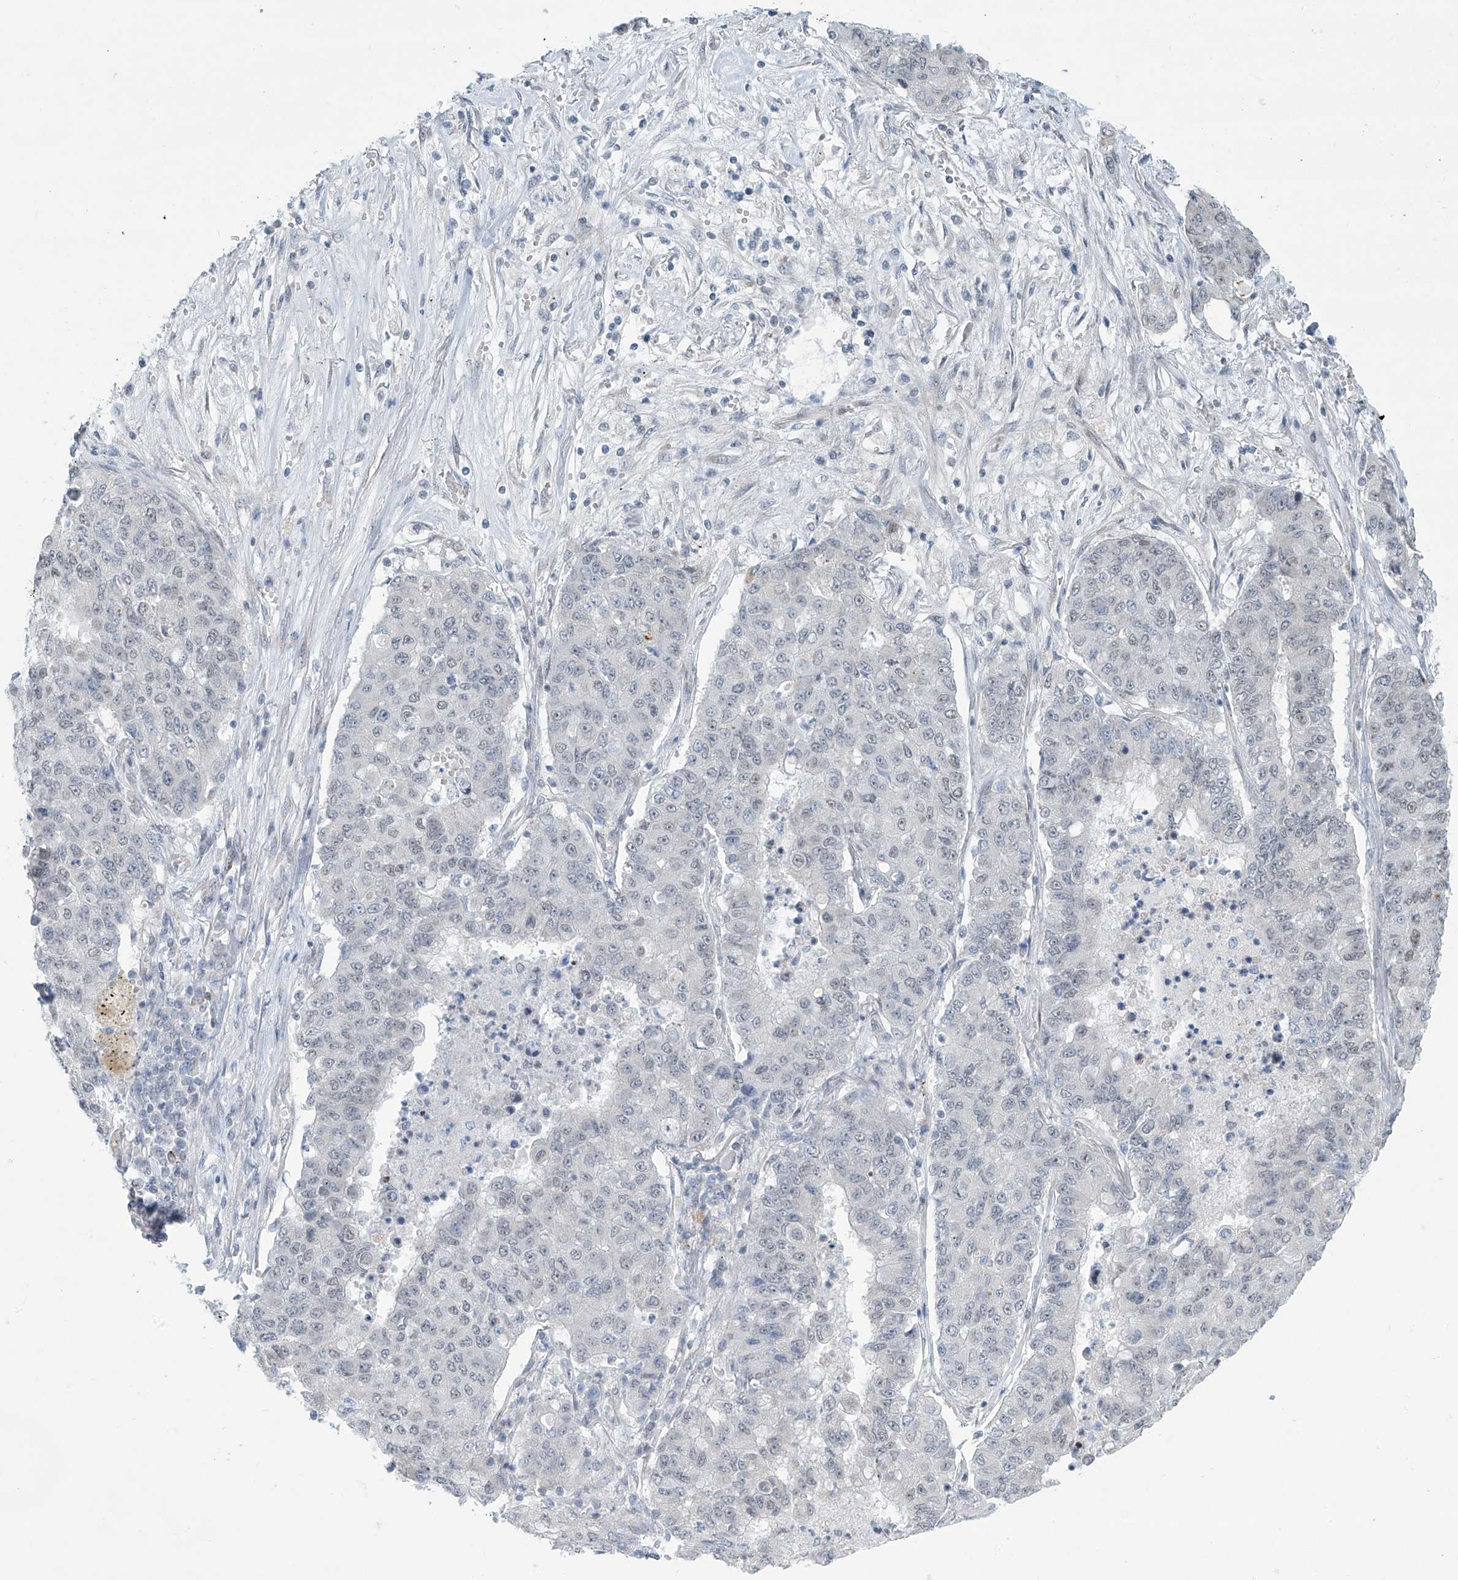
{"staining": {"intensity": "negative", "quantity": "none", "location": "none"}, "tissue": "lung cancer", "cell_type": "Tumor cells", "image_type": "cancer", "snomed": [{"axis": "morphology", "description": "Squamous cell carcinoma, NOS"}, {"axis": "topography", "description": "Lung"}], "caption": "Immunohistochemistry (IHC) of human squamous cell carcinoma (lung) shows no expression in tumor cells.", "gene": "SARNP", "patient": {"sex": "male", "age": 74}}